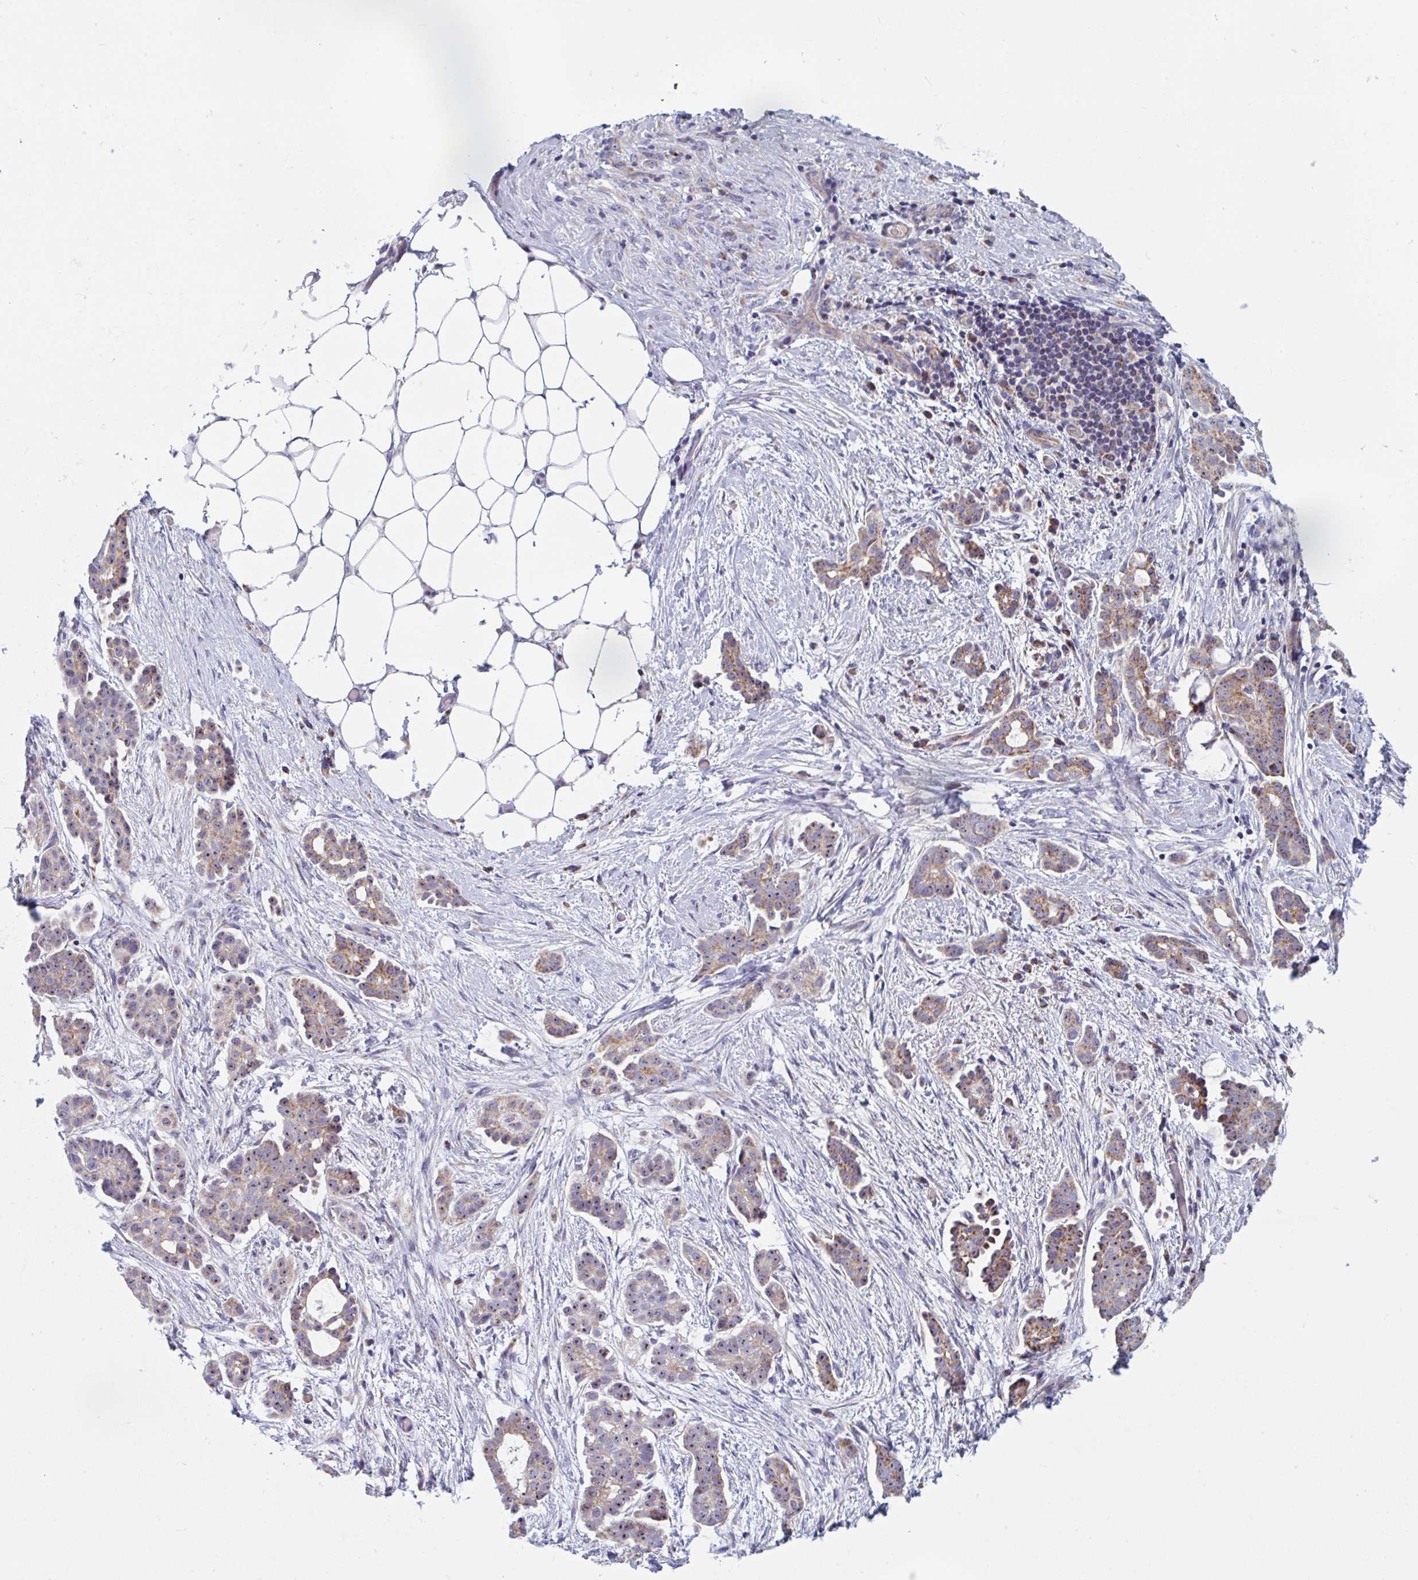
{"staining": {"intensity": "moderate", "quantity": ">75%", "location": "cytoplasmic/membranous,nuclear"}, "tissue": "ovarian cancer", "cell_type": "Tumor cells", "image_type": "cancer", "snomed": [{"axis": "morphology", "description": "Cystadenocarcinoma, serous, NOS"}, {"axis": "topography", "description": "Ovary"}], "caption": "DAB (3,3'-diaminobenzidine) immunohistochemical staining of ovarian cancer displays moderate cytoplasmic/membranous and nuclear protein positivity in approximately >75% of tumor cells.", "gene": "MRPL53", "patient": {"sex": "female", "age": 50}}